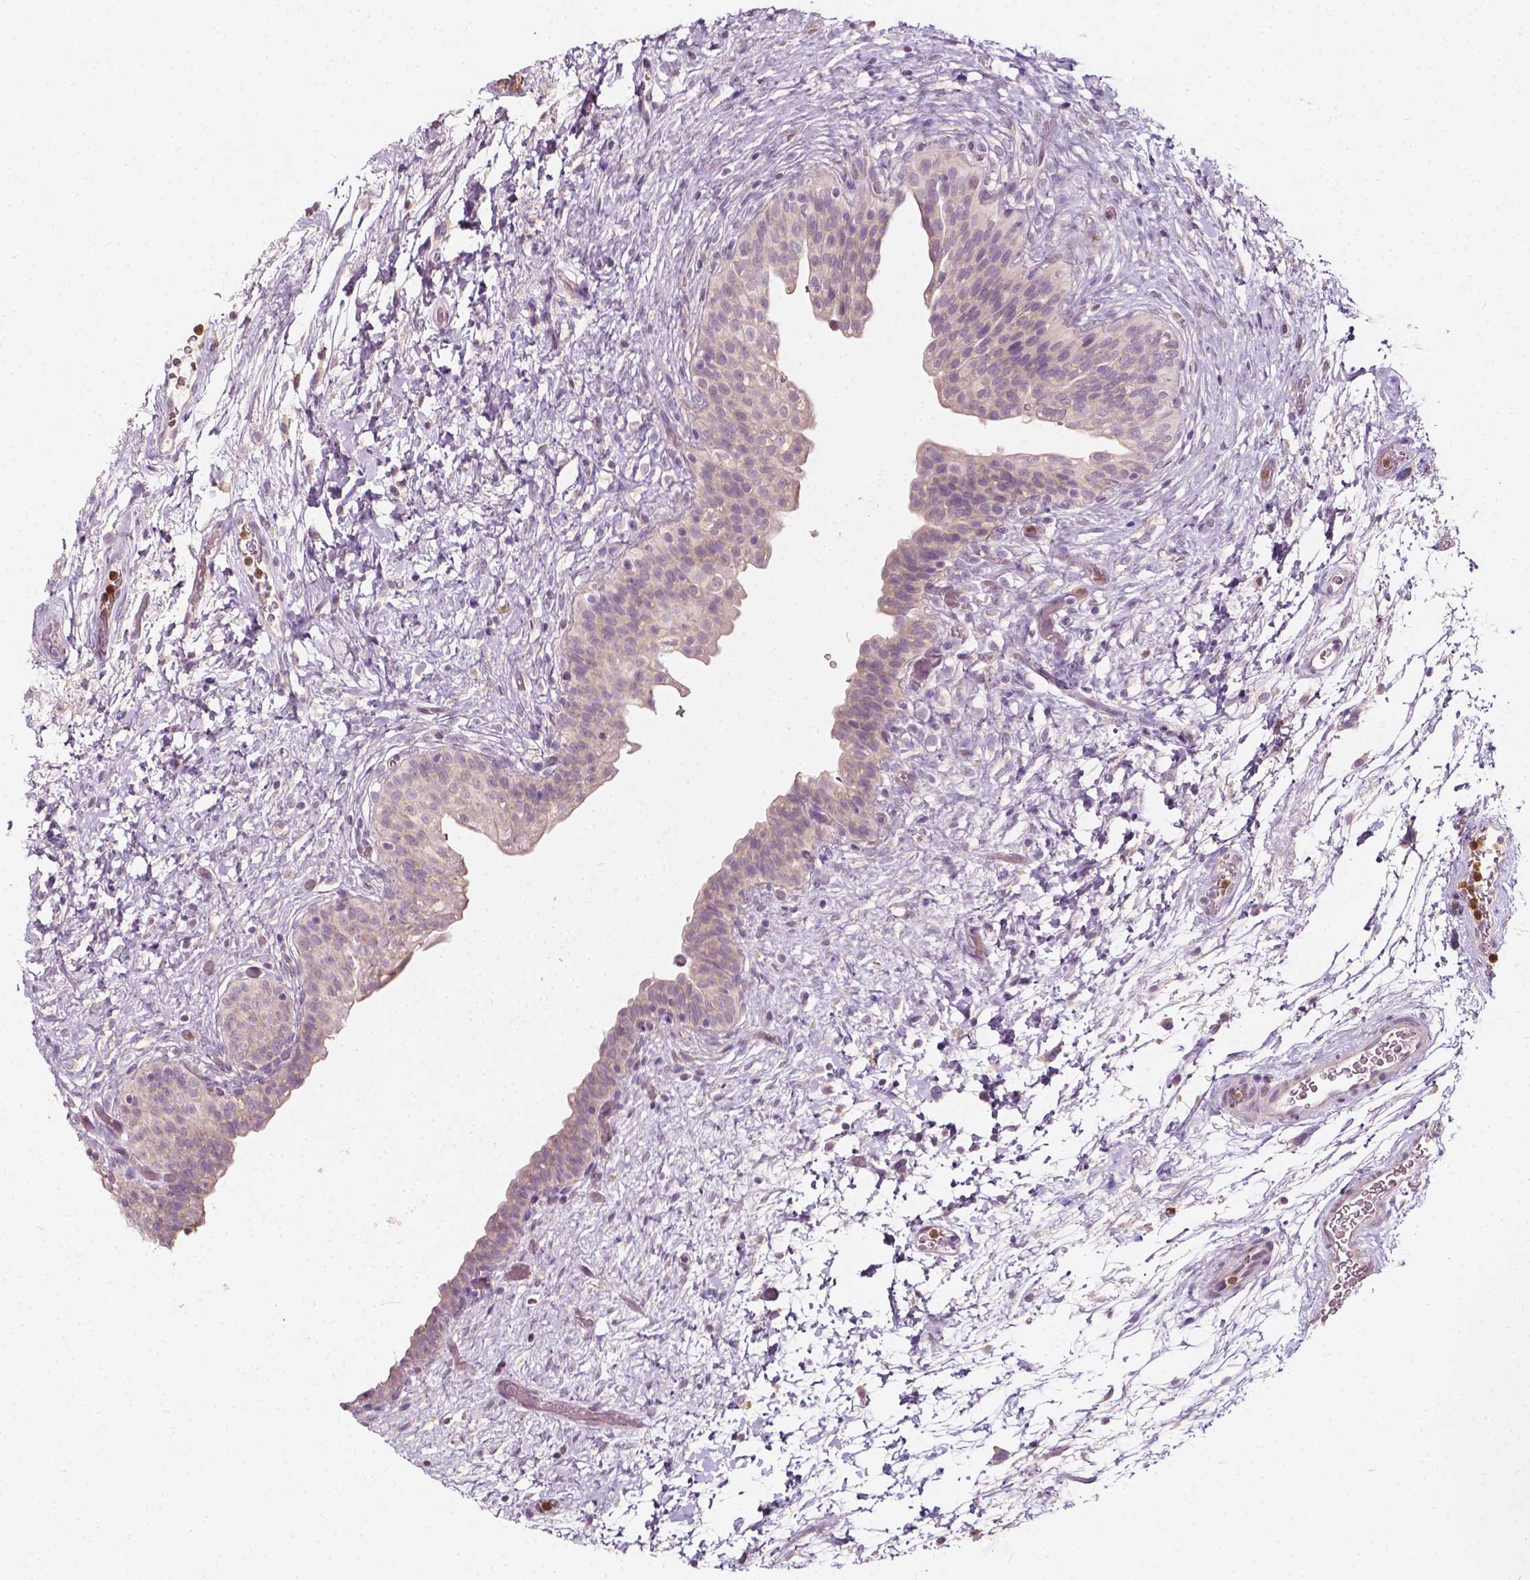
{"staining": {"intensity": "weak", "quantity": "<25%", "location": "cytoplasmic/membranous"}, "tissue": "urinary bladder", "cell_type": "Urothelial cells", "image_type": "normal", "snomed": [{"axis": "morphology", "description": "Normal tissue, NOS"}, {"axis": "topography", "description": "Urinary bladder"}], "caption": "This is an IHC image of normal urinary bladder. There is no staining in urothelial cells.", "gene": "NPC1L1", "patient": {"sex": "male", "age": 69}}